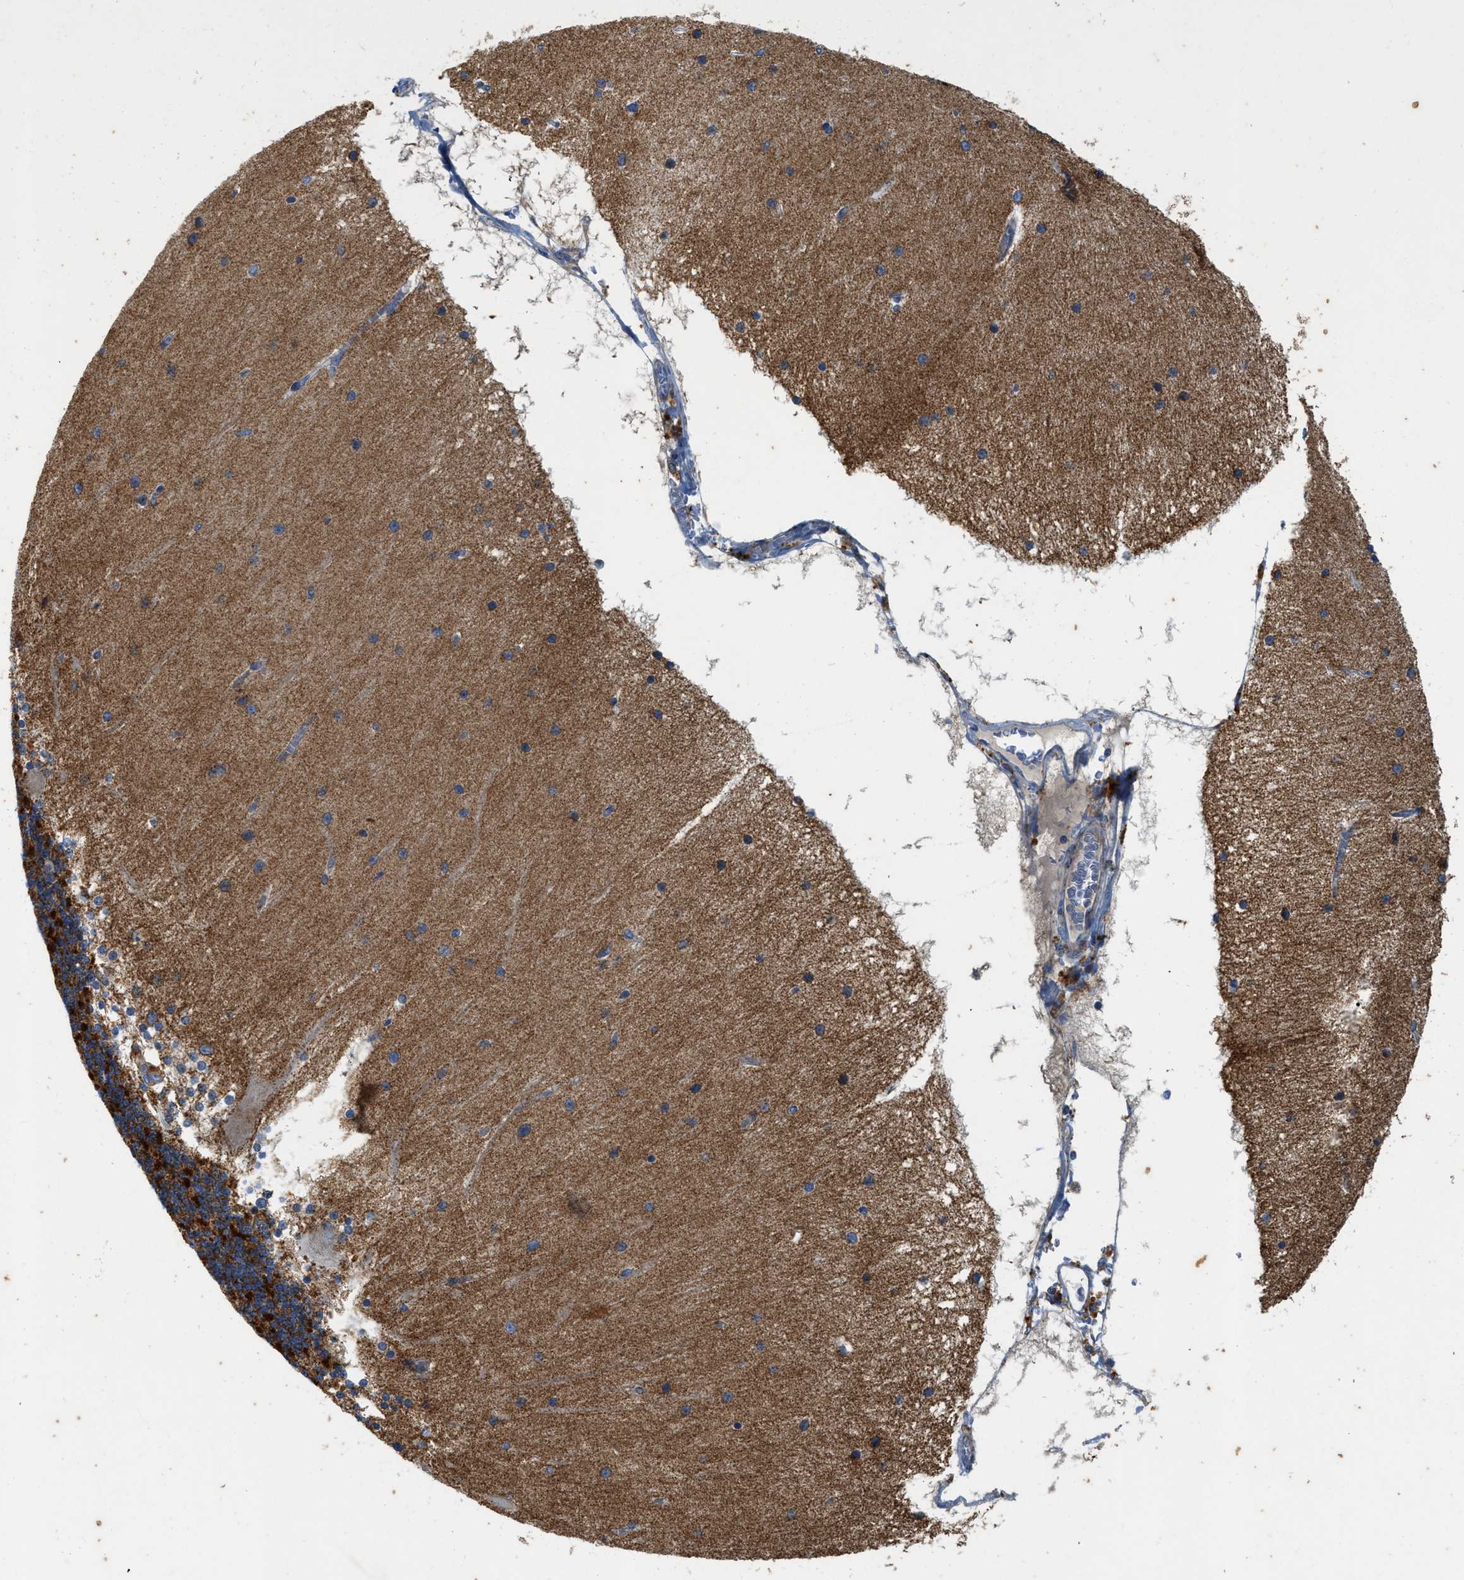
{"staining": {"intensity": "strong", "quantity": "25%-75%", "location": "cytoplasmic/membranous"}, "tissue": "cerebellum", "cell_type": "Cells in granular layer", "image_type": "normal", "snomed": [{"axis": "morphology", "description": "Normal tissue, NOS"}, {"axis": "topography", "description": "Cerebellum"}], "caption": "An immunohistochemistry (IHC) micrograph of unremarkable tissue is shown. Protein staining in brown labels strong cytoplasmic/membranous positivity in cerebellum within cells in granular layer. The staining is performed using DAB (3,3'-diaminobenzidine) brown chromogen to label protein expression. The nuclei are counter-stained blue using hematoxylin.", "gene": "ZNF831", "patient": {"sex": "female", "age": 54}}